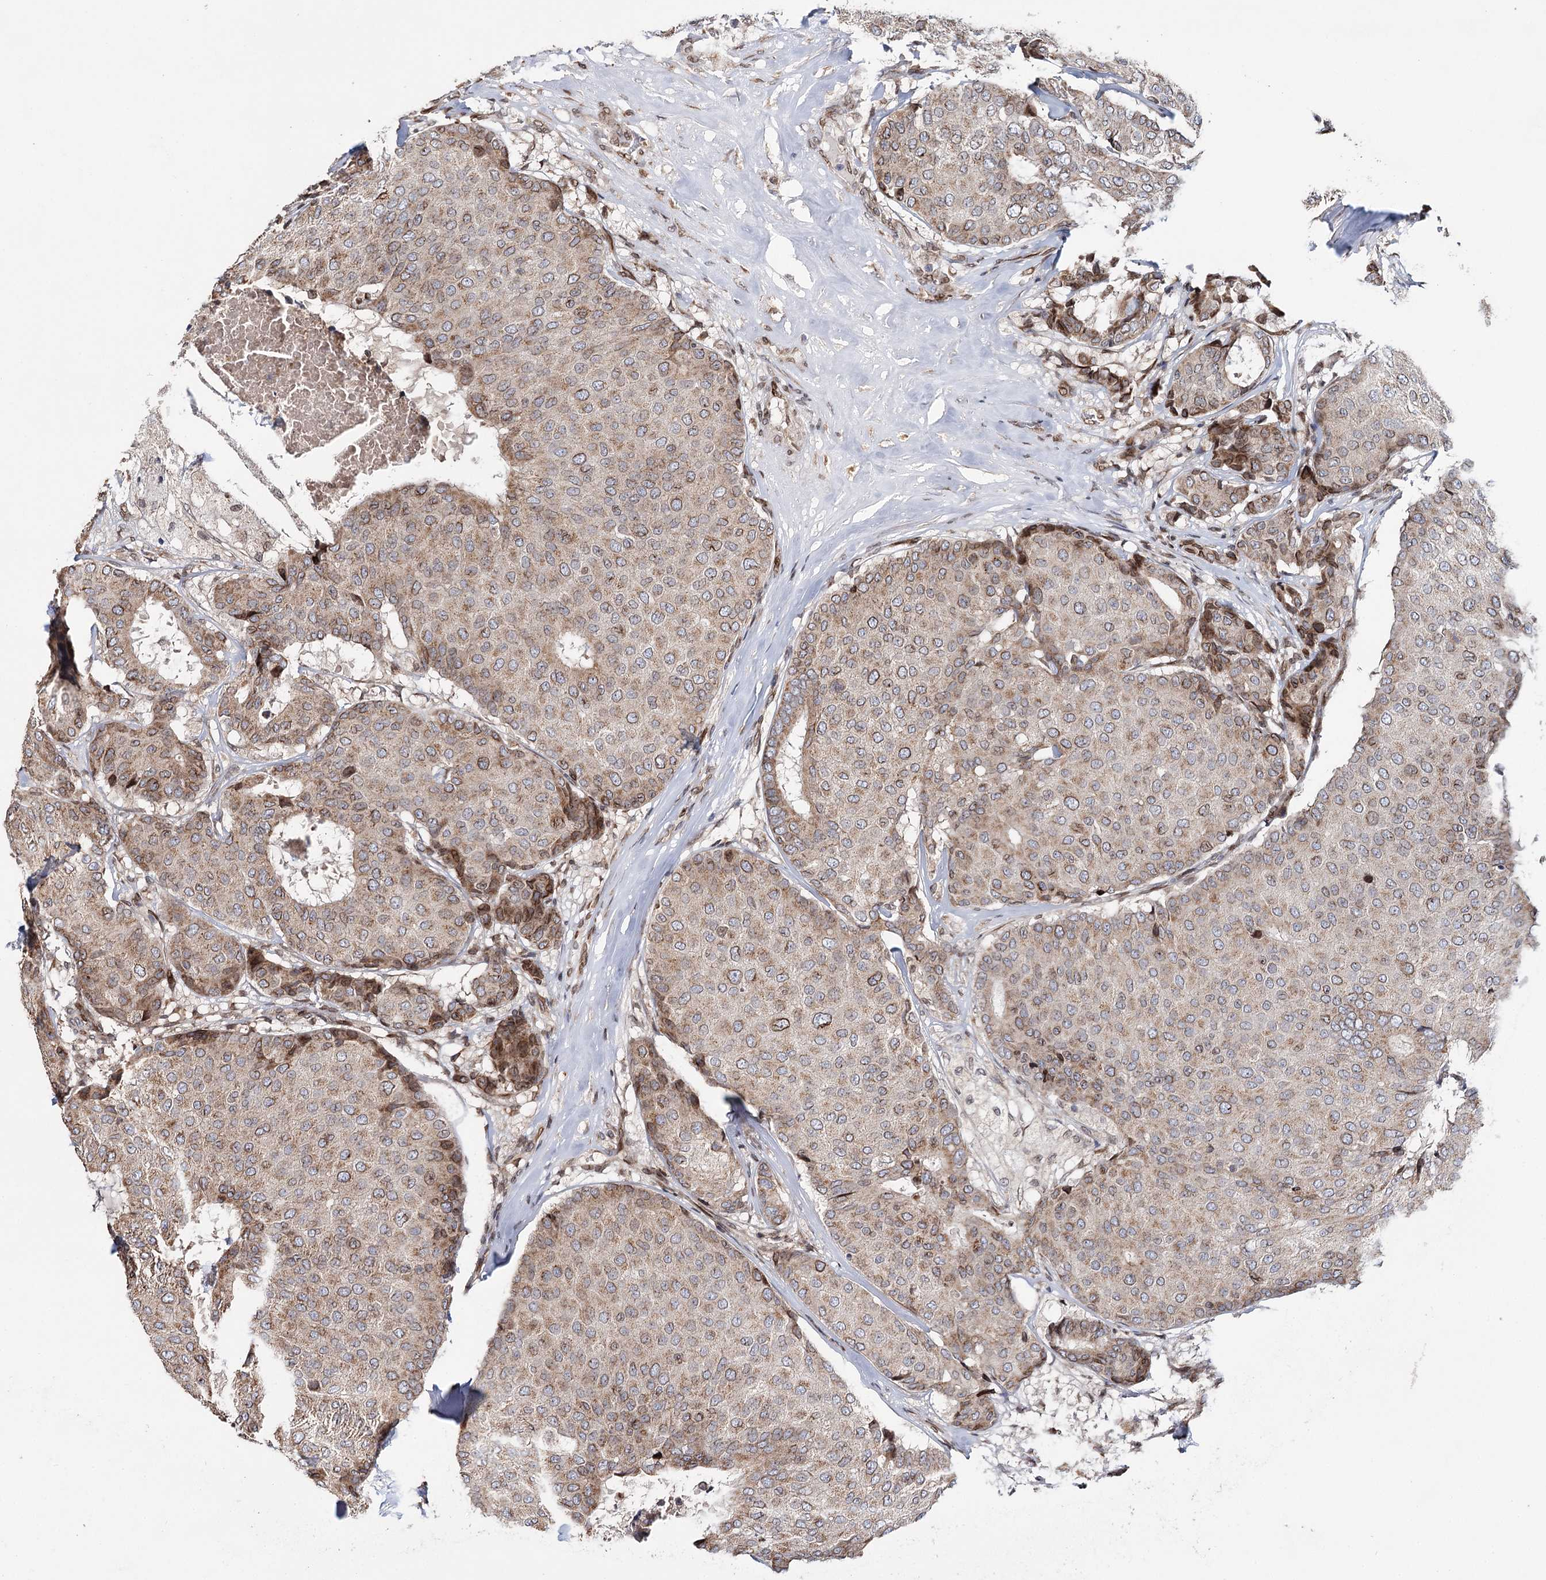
{"staining": {"intensity": "moderate", "quantity": "25%-75%", "location": "cytoplasmic/membranous,nuclear"}, "tissue": "breast cancer", "cell_type": "Tumor cells", "image_type": "cancer", "snomed": [{"axis": "morphology", "description": "Duct carcinoma"}, {"axis": "topography", "description": "Breast"}], "caption": "IHC of human breast cancer demonstrates medium levels of moderate cytoplasmic/membranous and nuclear expression in approximately 25%-75% of tumor cells.", "gene": "CFAP46", "patient": {"sex": "female", "age": 75}}